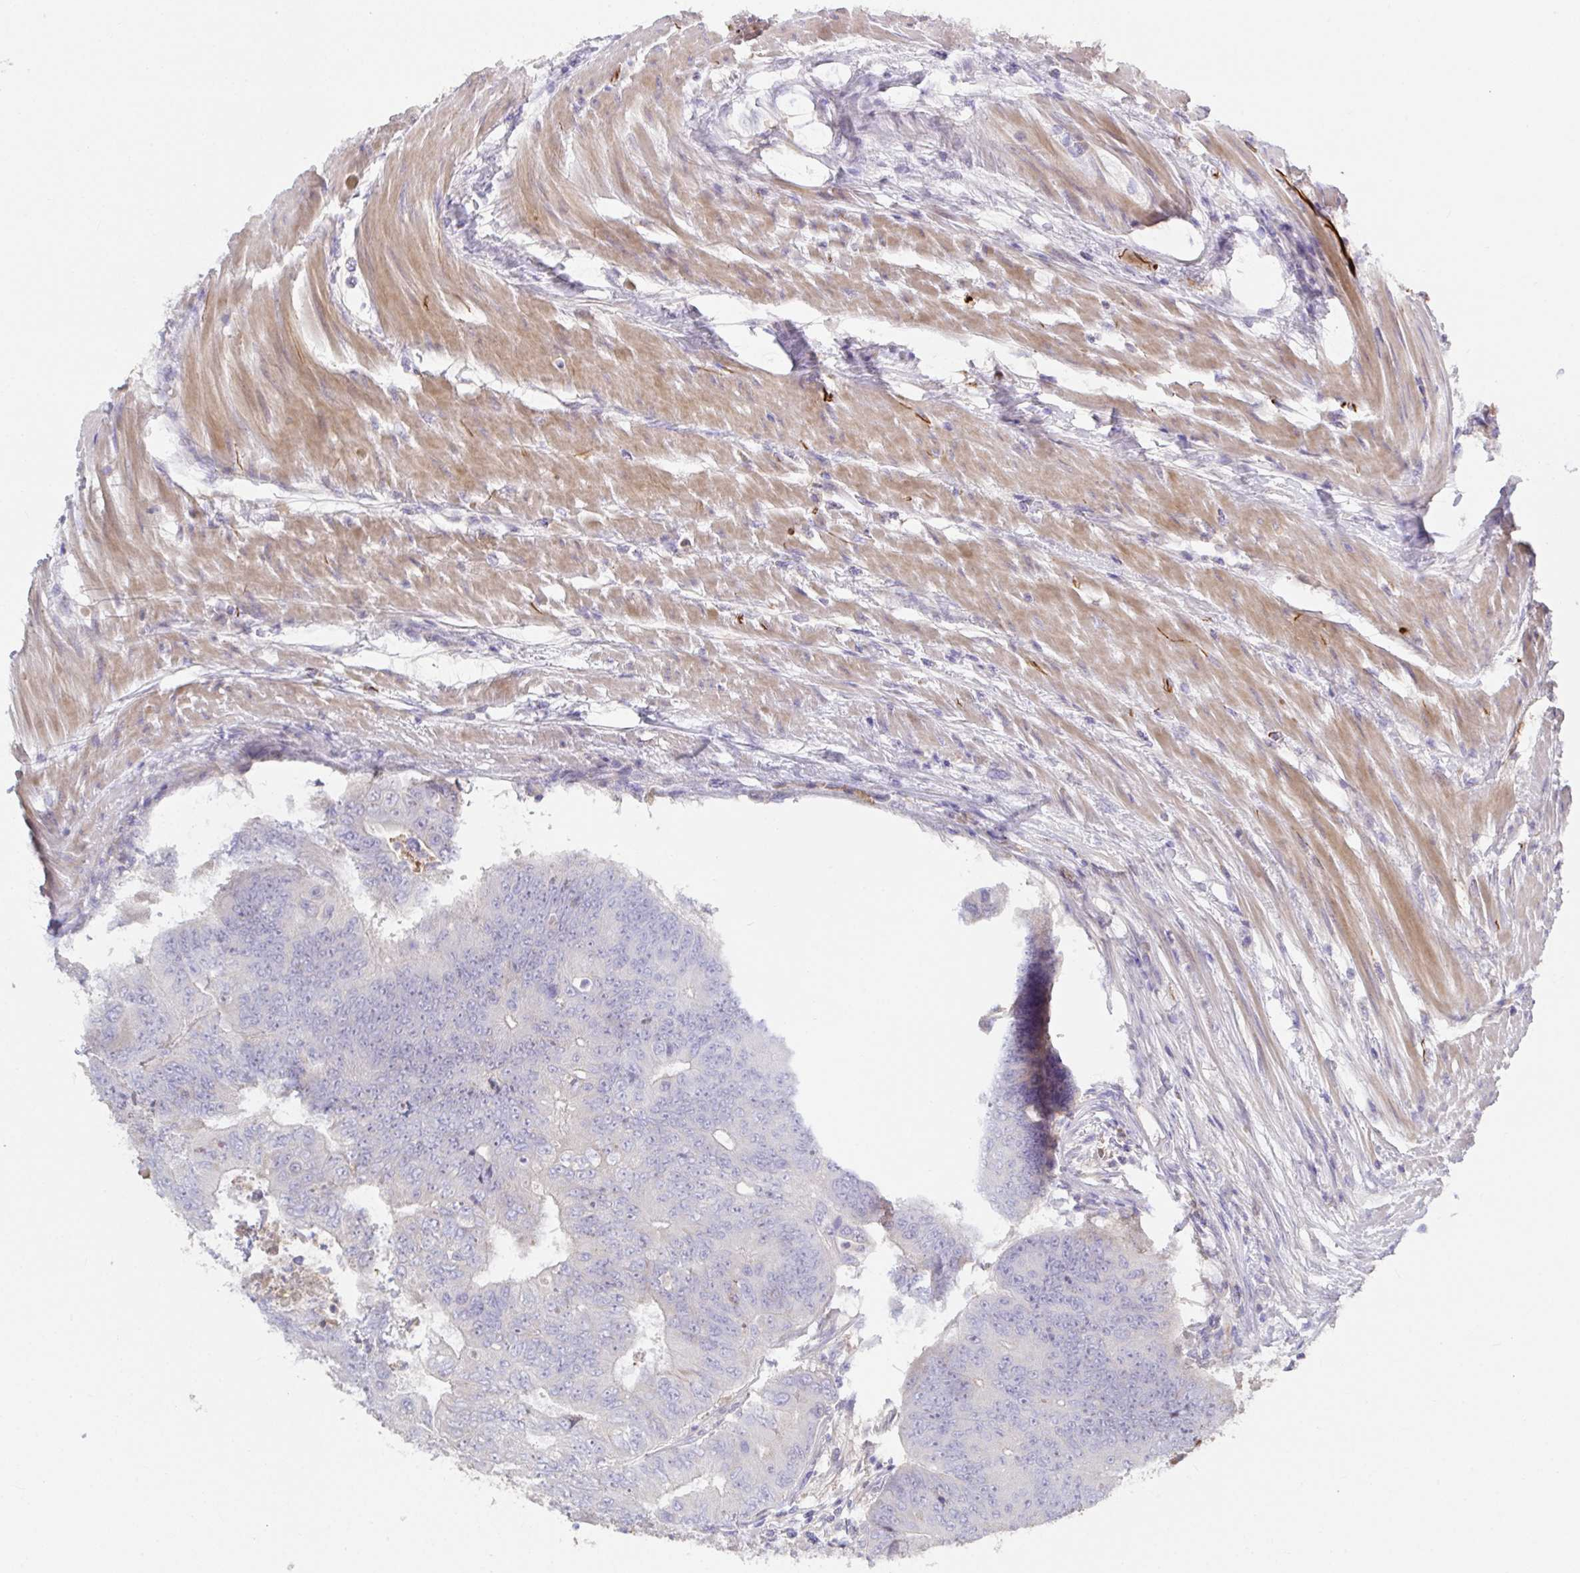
{"staining": {"intensity": "negative", "quantity": "none", "location": "none"}, "tissue": "colorectal cancer", "cell_type": "Tumor cells", "image_type": "cancer", "snomed": [{"axis": "morphology", "description": "Adenocarcinoma, NOS"}, {"axis": "topography", "description": "Colon"}], "caption": "DAB immunohistochemical staining of human colorectal cancer shows no significant expression in tumor cells. (DAB (3,3'-diaminobenzidine) IHC with hematoxylin counter stain).", "gene": "ANO5", "patient": {"sex": "female", "age": 48}}